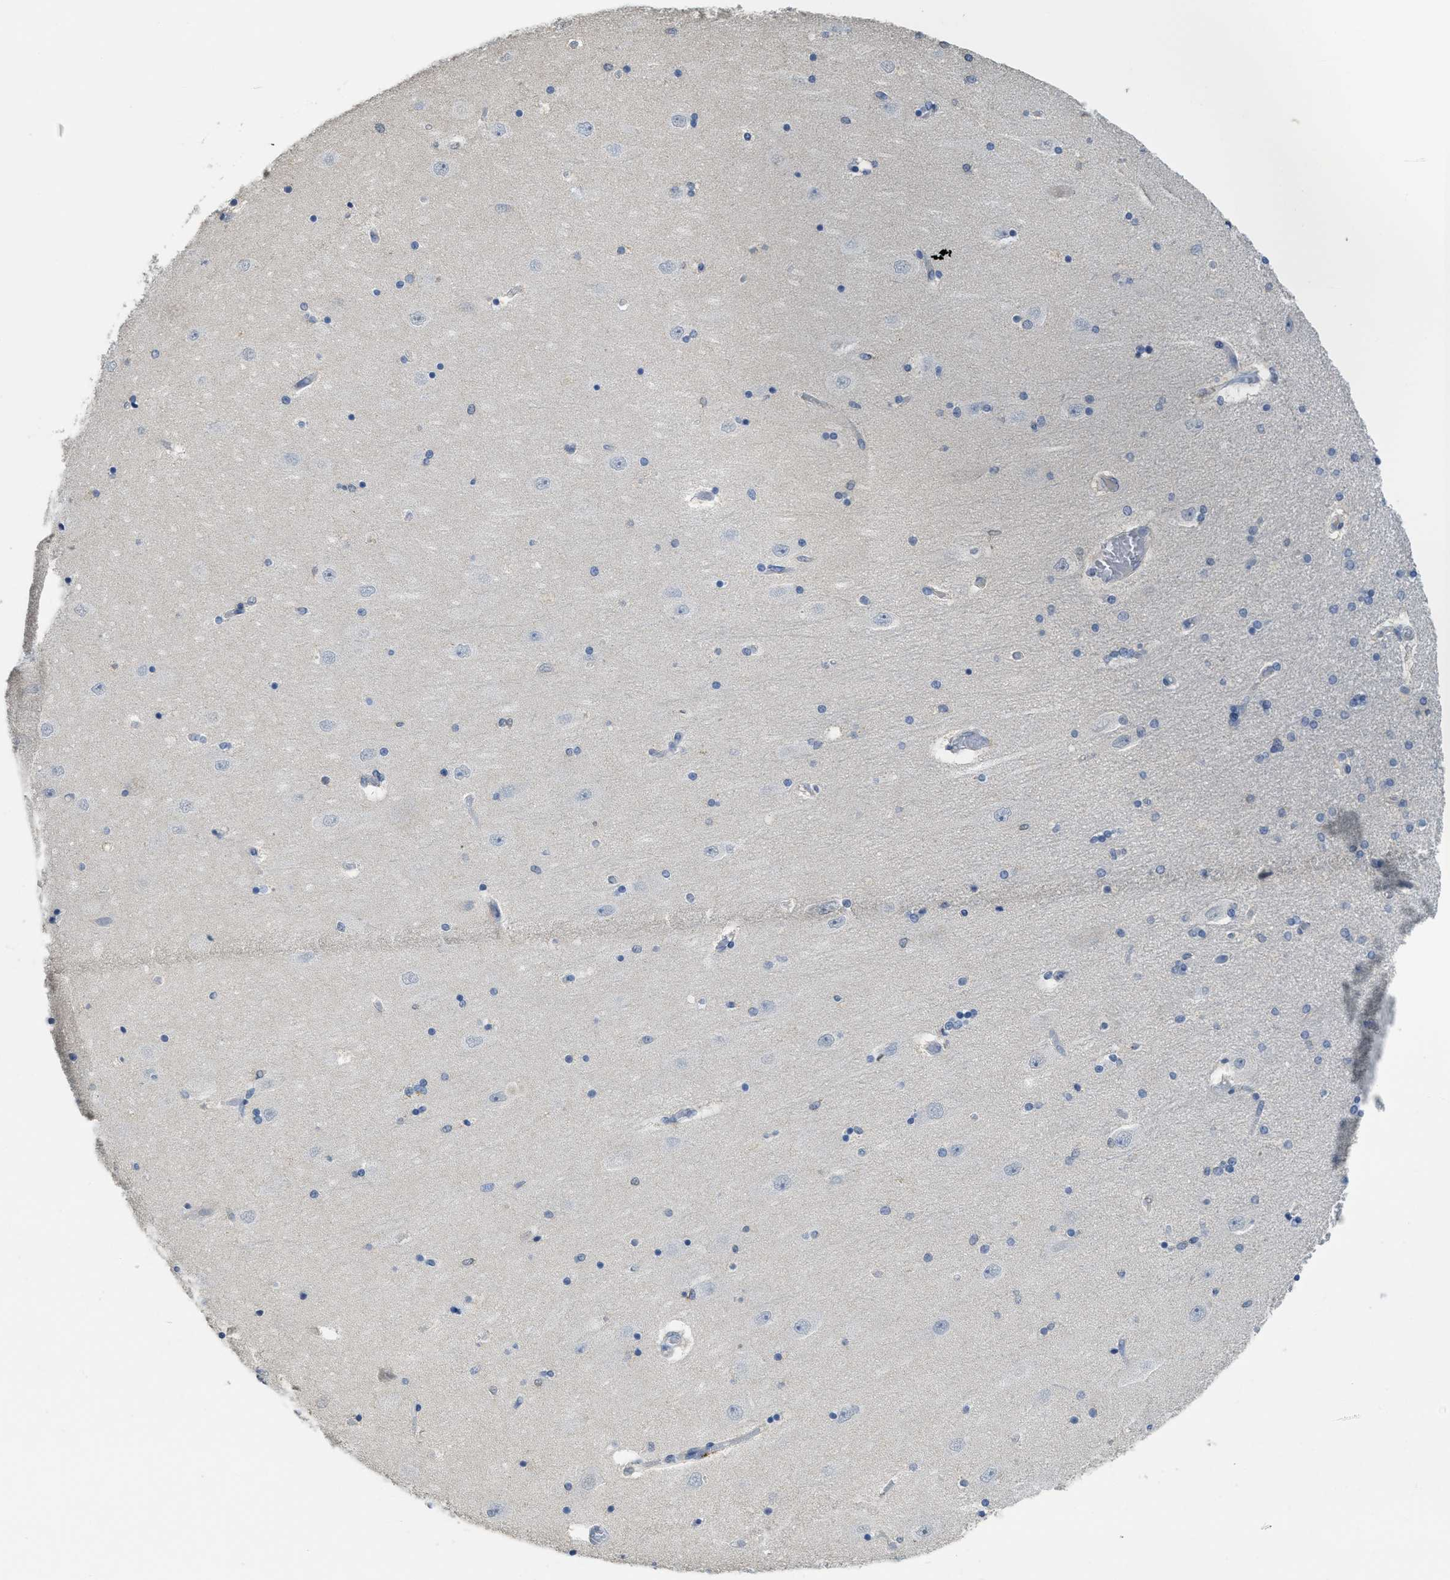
{"staining": {"intensity": "negative", "quantity": "none", "location": "none"}, "tissue": "hippocampus", "cell_type": "Glial cells", "image_type": "normal", "snomed": [{"axis": "morphology", "description": "Normal tissue, NOS"}, {"axis": "topography", "description": "Hippocampus"}], "caption": "Micrograph shows no protein staining in glial cells of benign hippocampus. Nuclei are stained in blue.", "gene": "SFXN2", "patient": {"sex": "female", "age": 54}}